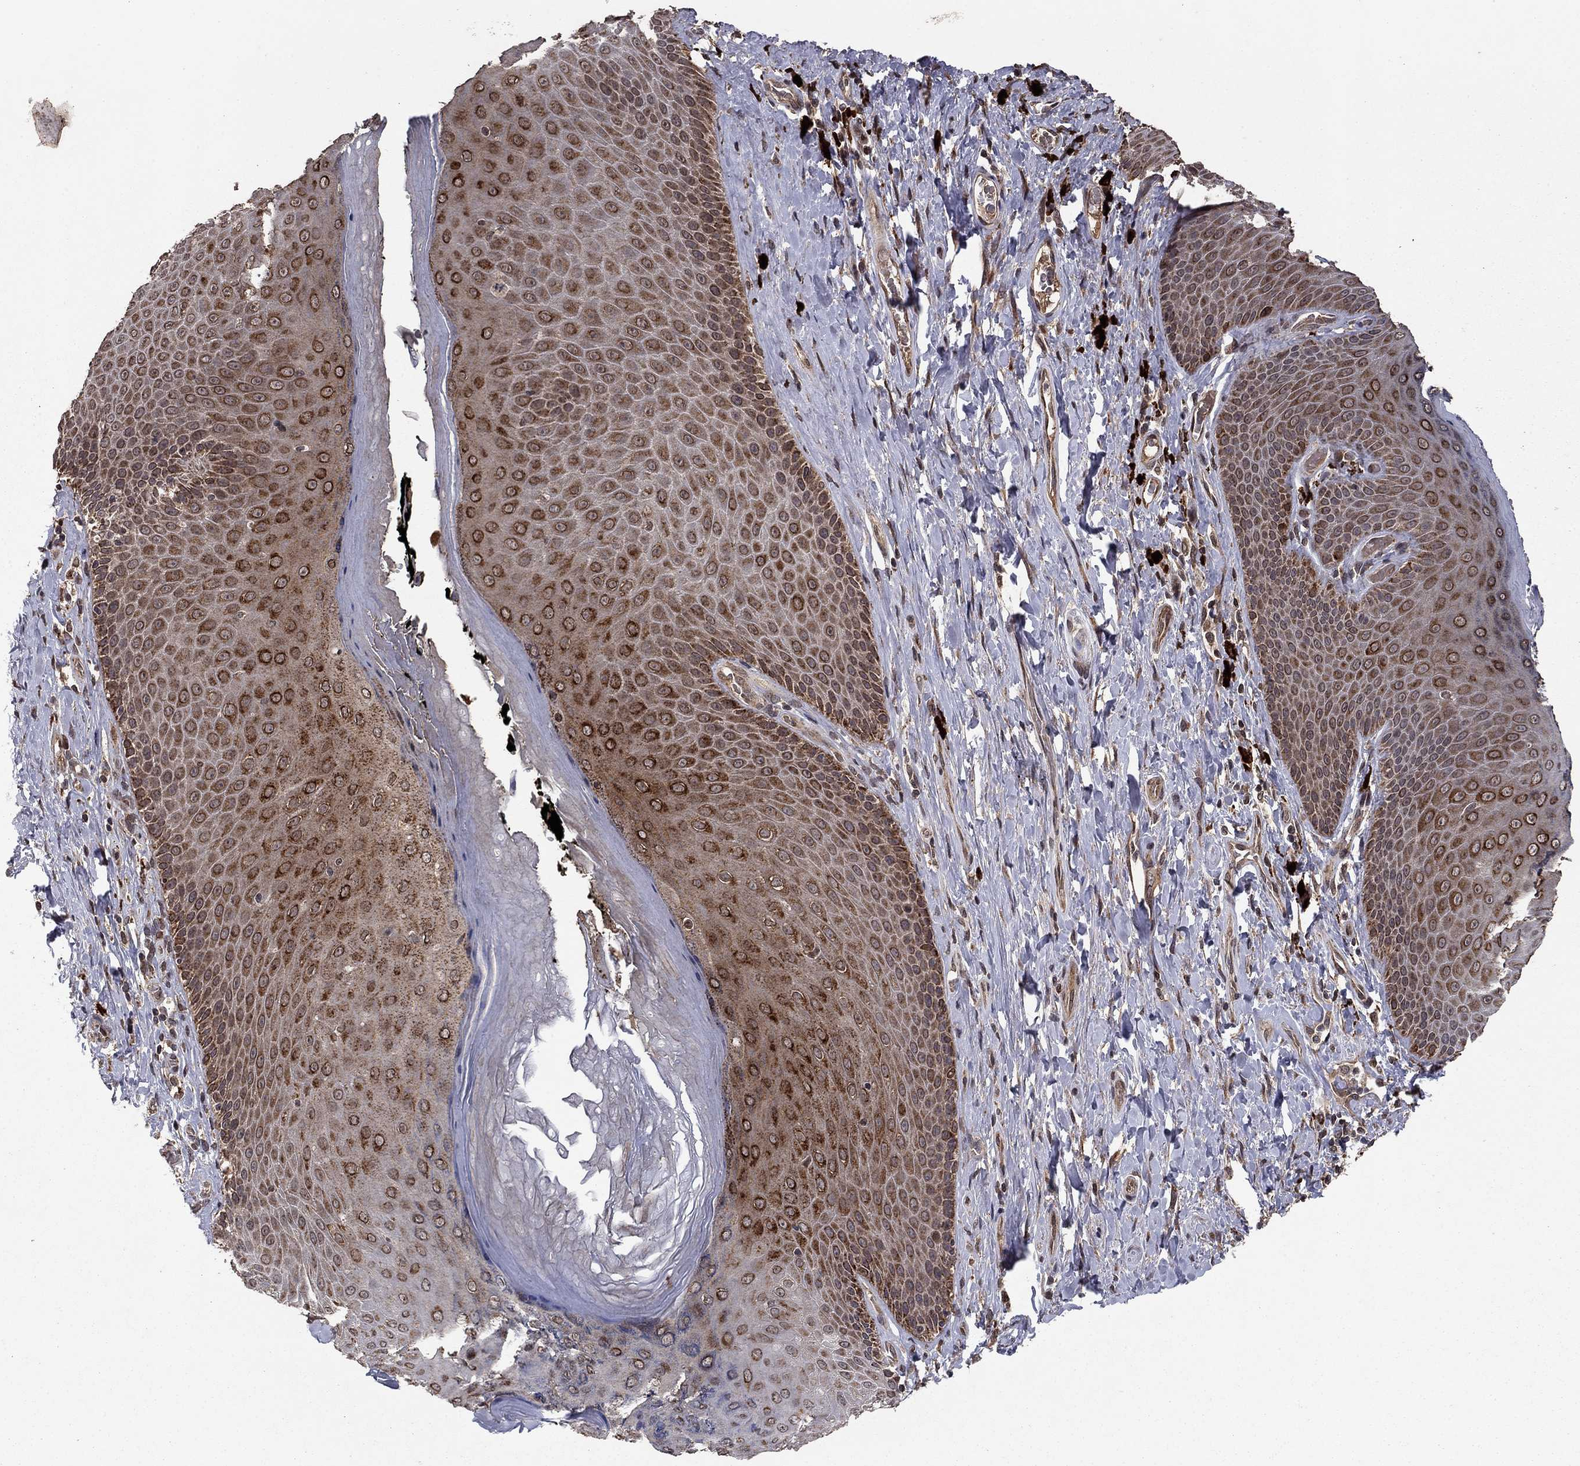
{"staining": {"intensity": "strong", "quantity": ">75%", "location": "cytoplasmic/membranous"}, "tissue": "skin", "cell_type": "Epidermal cells", "image_type": "normal", "snomed": [{"axis": "morphology", "description": "Normal tissue, NOS"}, {"axis": "topography", "description": "Skeletal muscle"}, {"axis": "topography", "description": "Anal"}, {"axis": "topography", "description": "Peripheral nerve tissue"}], "caption": "Approximately >75% of epidermal cells in normal human skin demonstrate strong cytoplasmic/membranous protein positivity as visualized by brown immunohistochemical staining.", "gene": "DHRS1", "patient": {"sex": "male", "age": 53}}